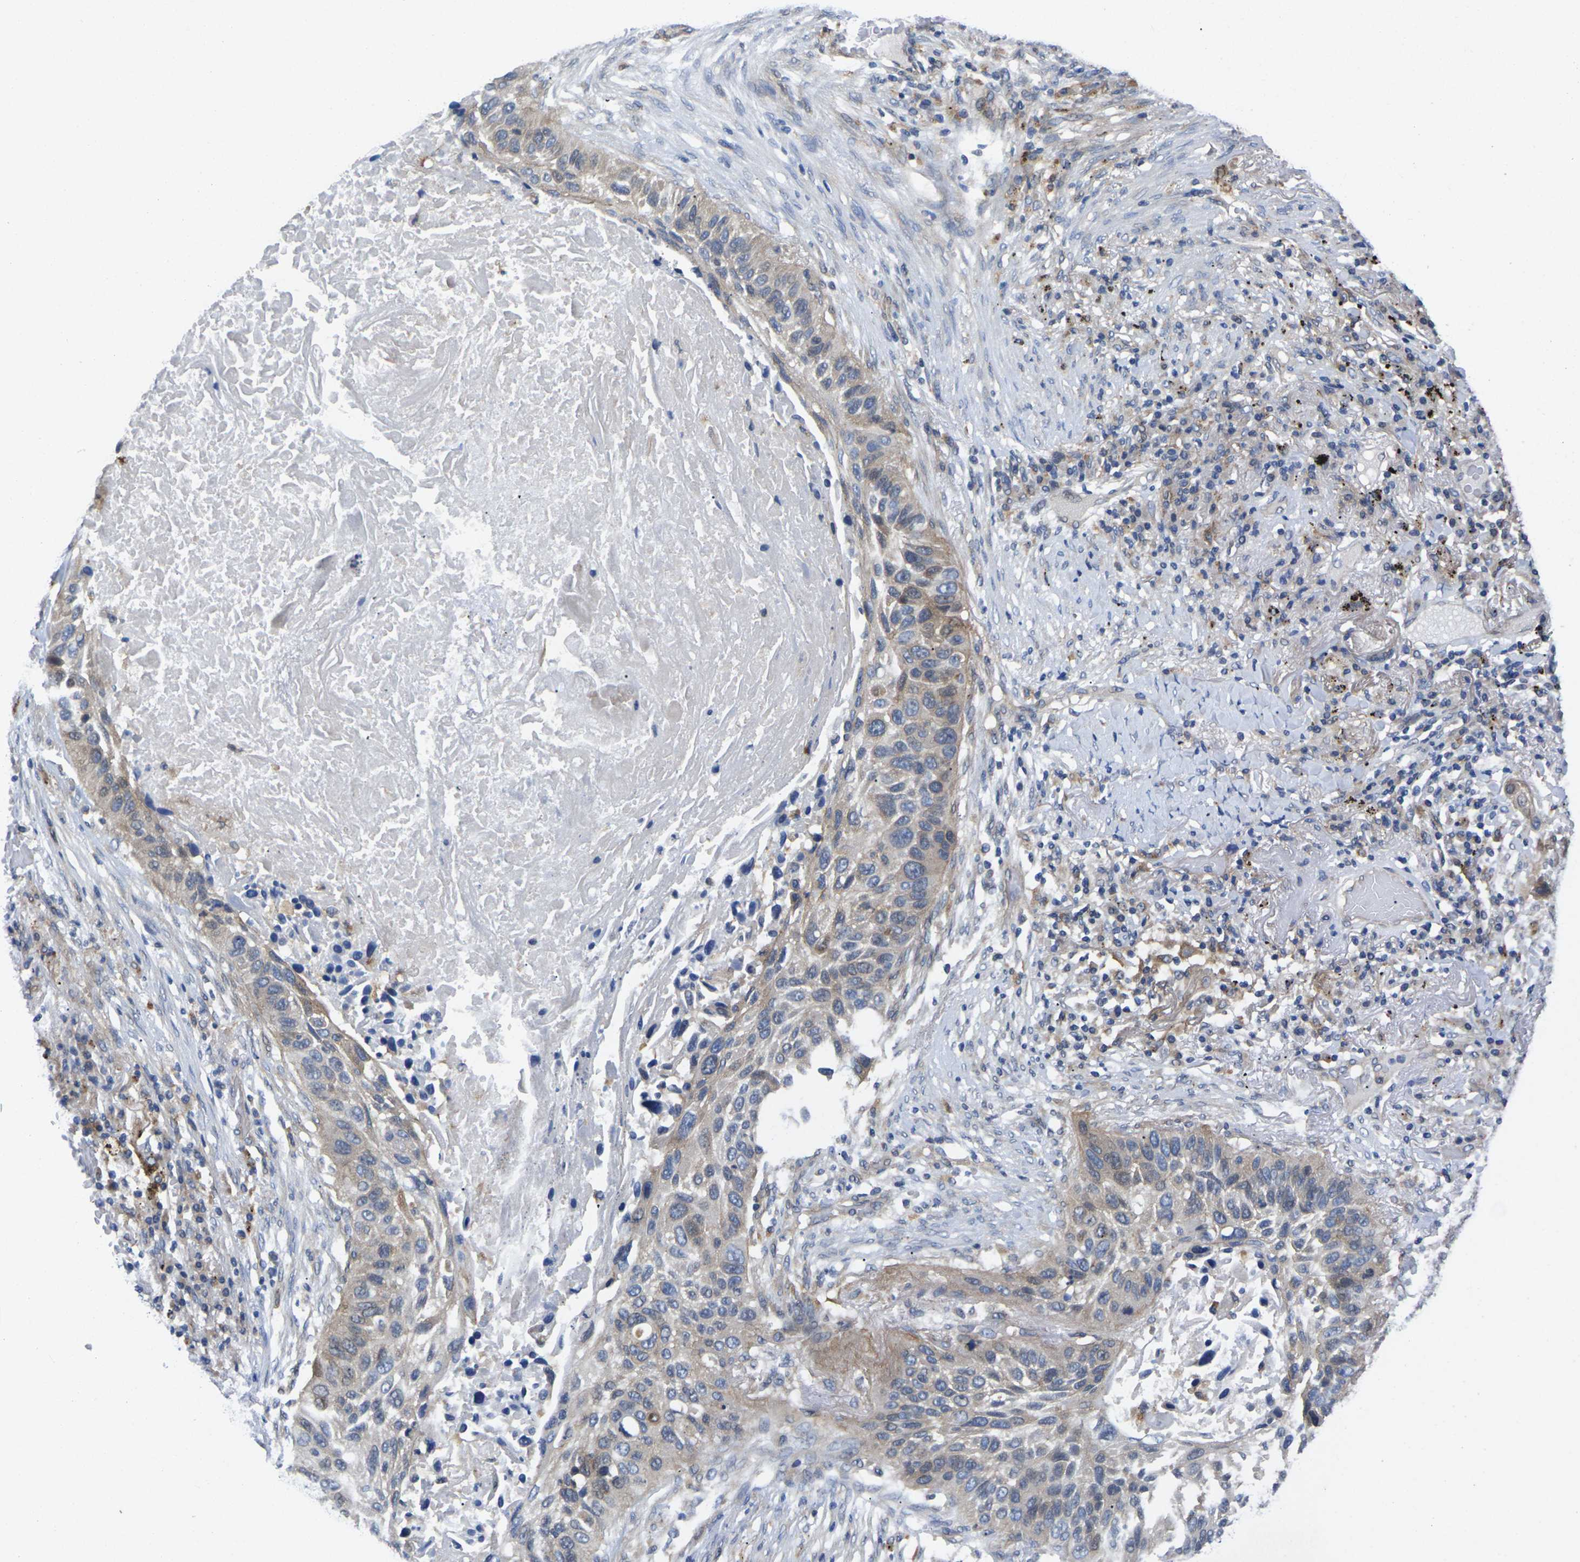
{"staining": {"intensity": "weak", "quantity": "25%-75%", "location": "cytoplasmic/membranous"}, "tissue": "lung cancer", "cell_type": "Tumor cells", "image_type": "cancer", "snomed": [{"axis": "morphology", "description": "Squamous cell carcinoma, NOS"}, {"axis": "topography", "description": "Lung"}], "caption": "Lung cancer tissue demonstrates weak cytoplasmic/membranous positivity in approximately 25%-75% of tumor cells, visualized by immunohistochemistry. The staining is performed using DAB (3,3'-diaminobenzidine) brown chromogen to label protein expression. The nuclei are counter-stained blue using hematoxylin.", "gene": "SCNN1A", "patient": {"sex": "male", "age": 57}}